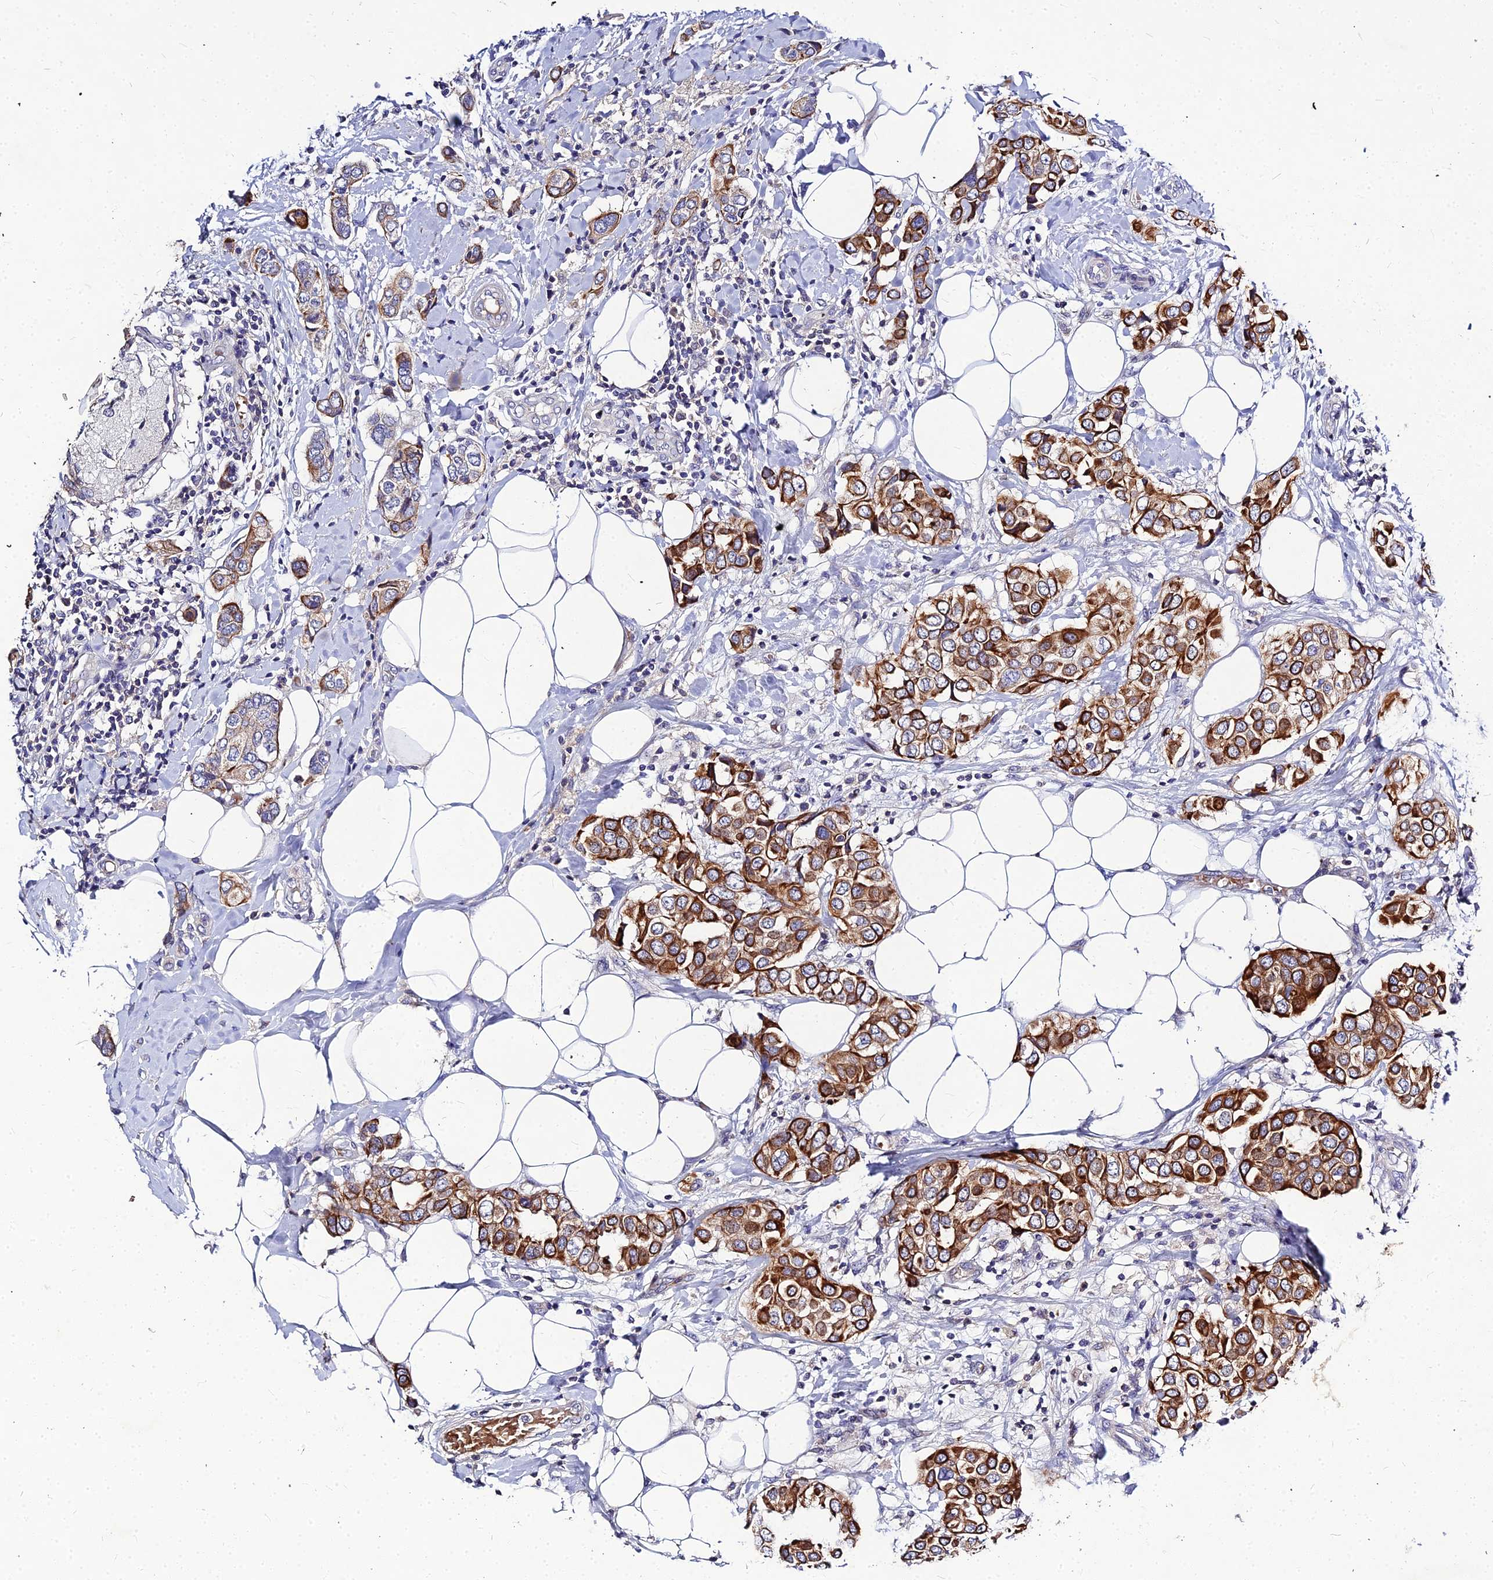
{"staining": {"intensity": "strong", "quantity": ">75%", "location": "cytoplasmic/membranous"}, "tissue": "breast cancer", "cell_type": "Tumor cells", "image_type": "cancer", "snomed": [{"axis": "morphology", "description": "Lobular carcinoma"}, {"axis": "topography", "description": "Breast"}], "caption": "Protein expression analysis of human breast cancer (lobular carcinoma) reveals strong cytoplasmic/membranous staining in about >75% of tumor cells. Nuclei are stained in blue.", "gene": "DMRTA1", "patient": {"sex": "female", "age": 51}}